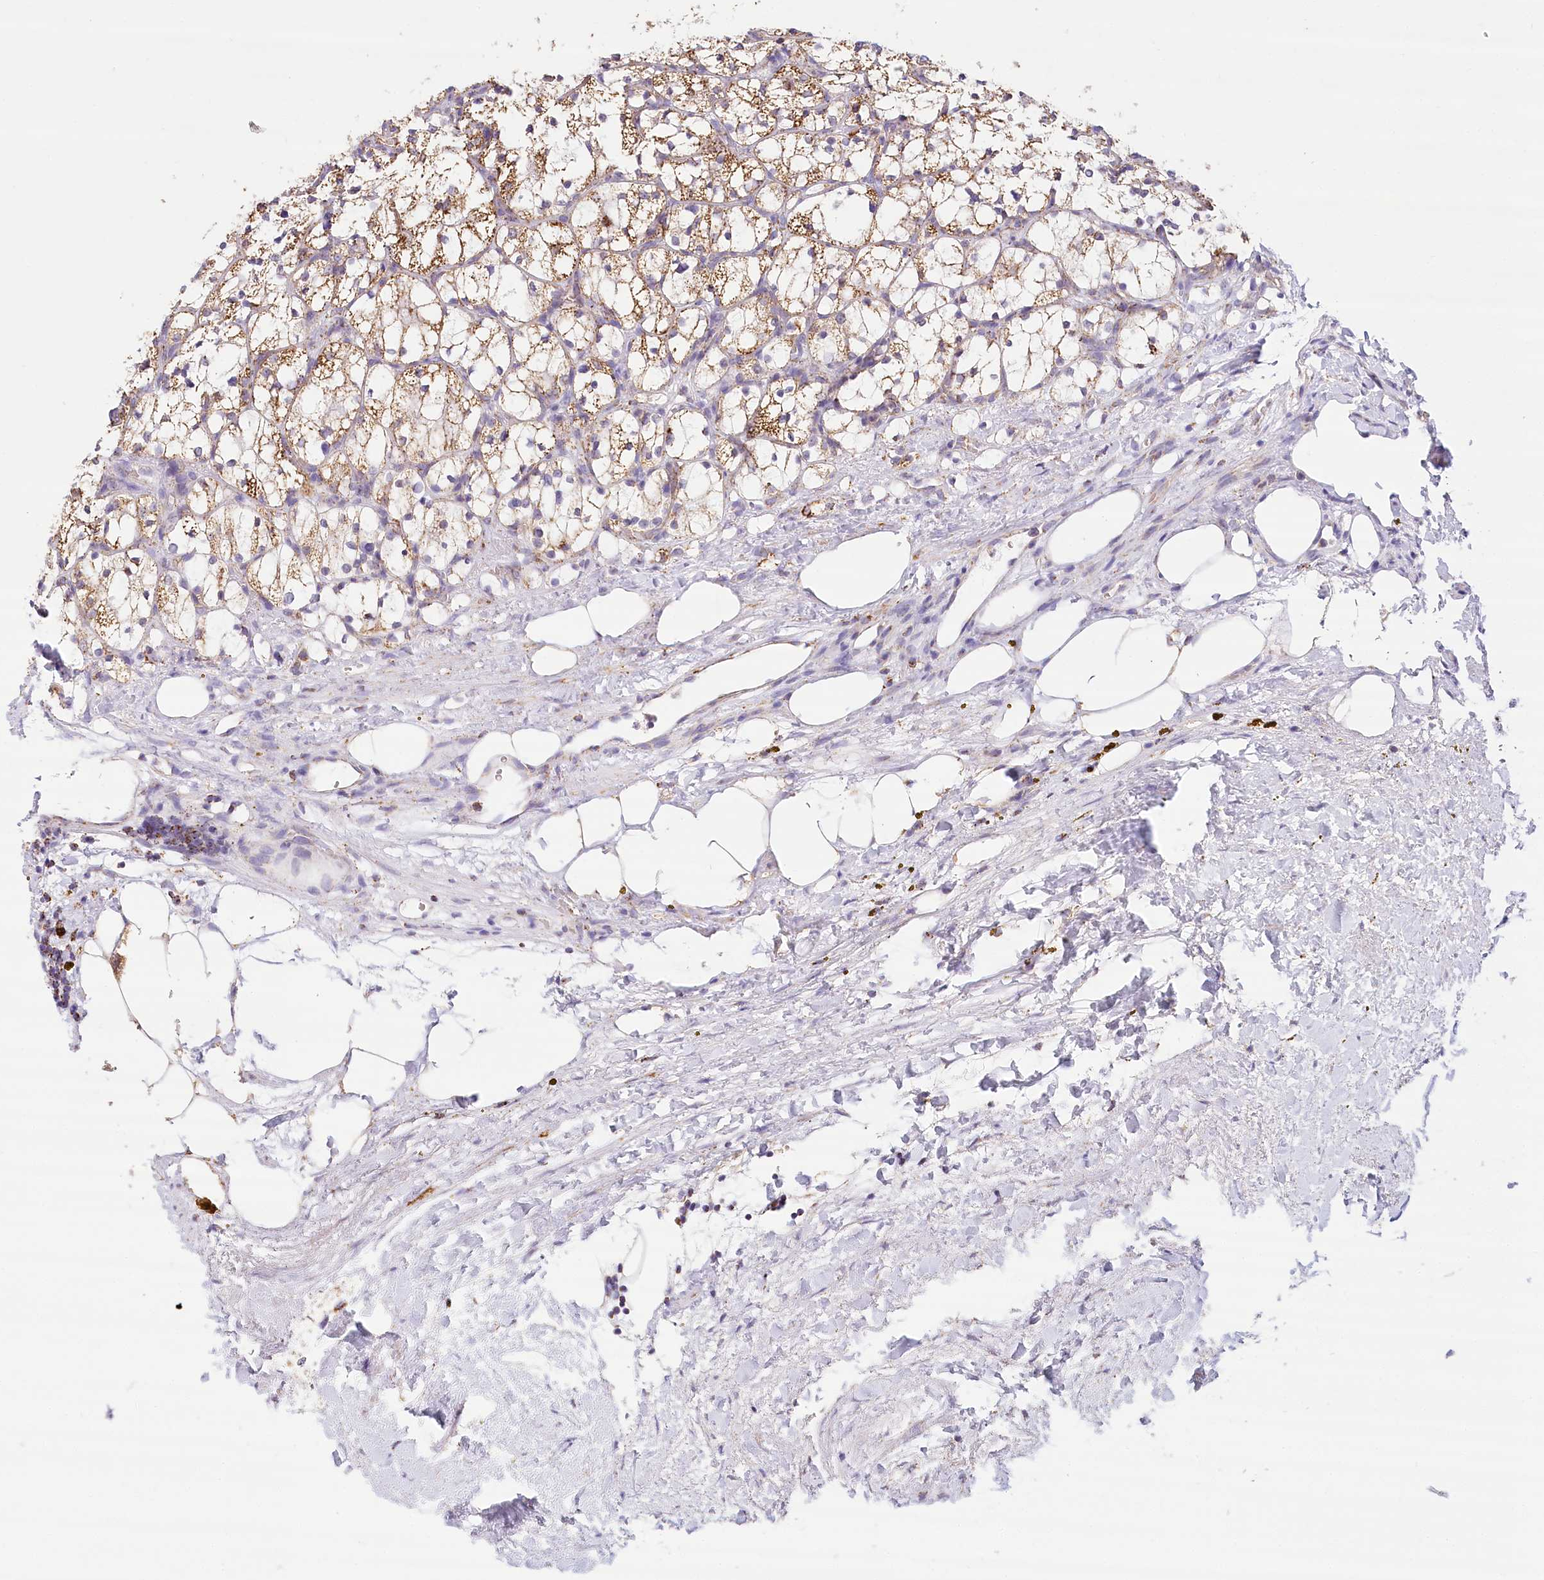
{"staining": {"intensity": "moderate", "quantity": ">75%", "location": "cytoplasmic/membranous"}, "tissue": "renal cancer", "cell_type": "Tumor cells", "image_type": "cancer", "snomed": [{"axis": "morphology", "description": "Adenocarcinoma, NOS"}, {"axis": "topography", "description": "Kidney"}], "caption": "This is a micrograph of IHC staining of adenocarcinoma (renal), which shows moderate staining in the cytoplasmic/membranous of tumor cells.", "gene": "LSS", "patient": {"sex": "female", "age": 69}}